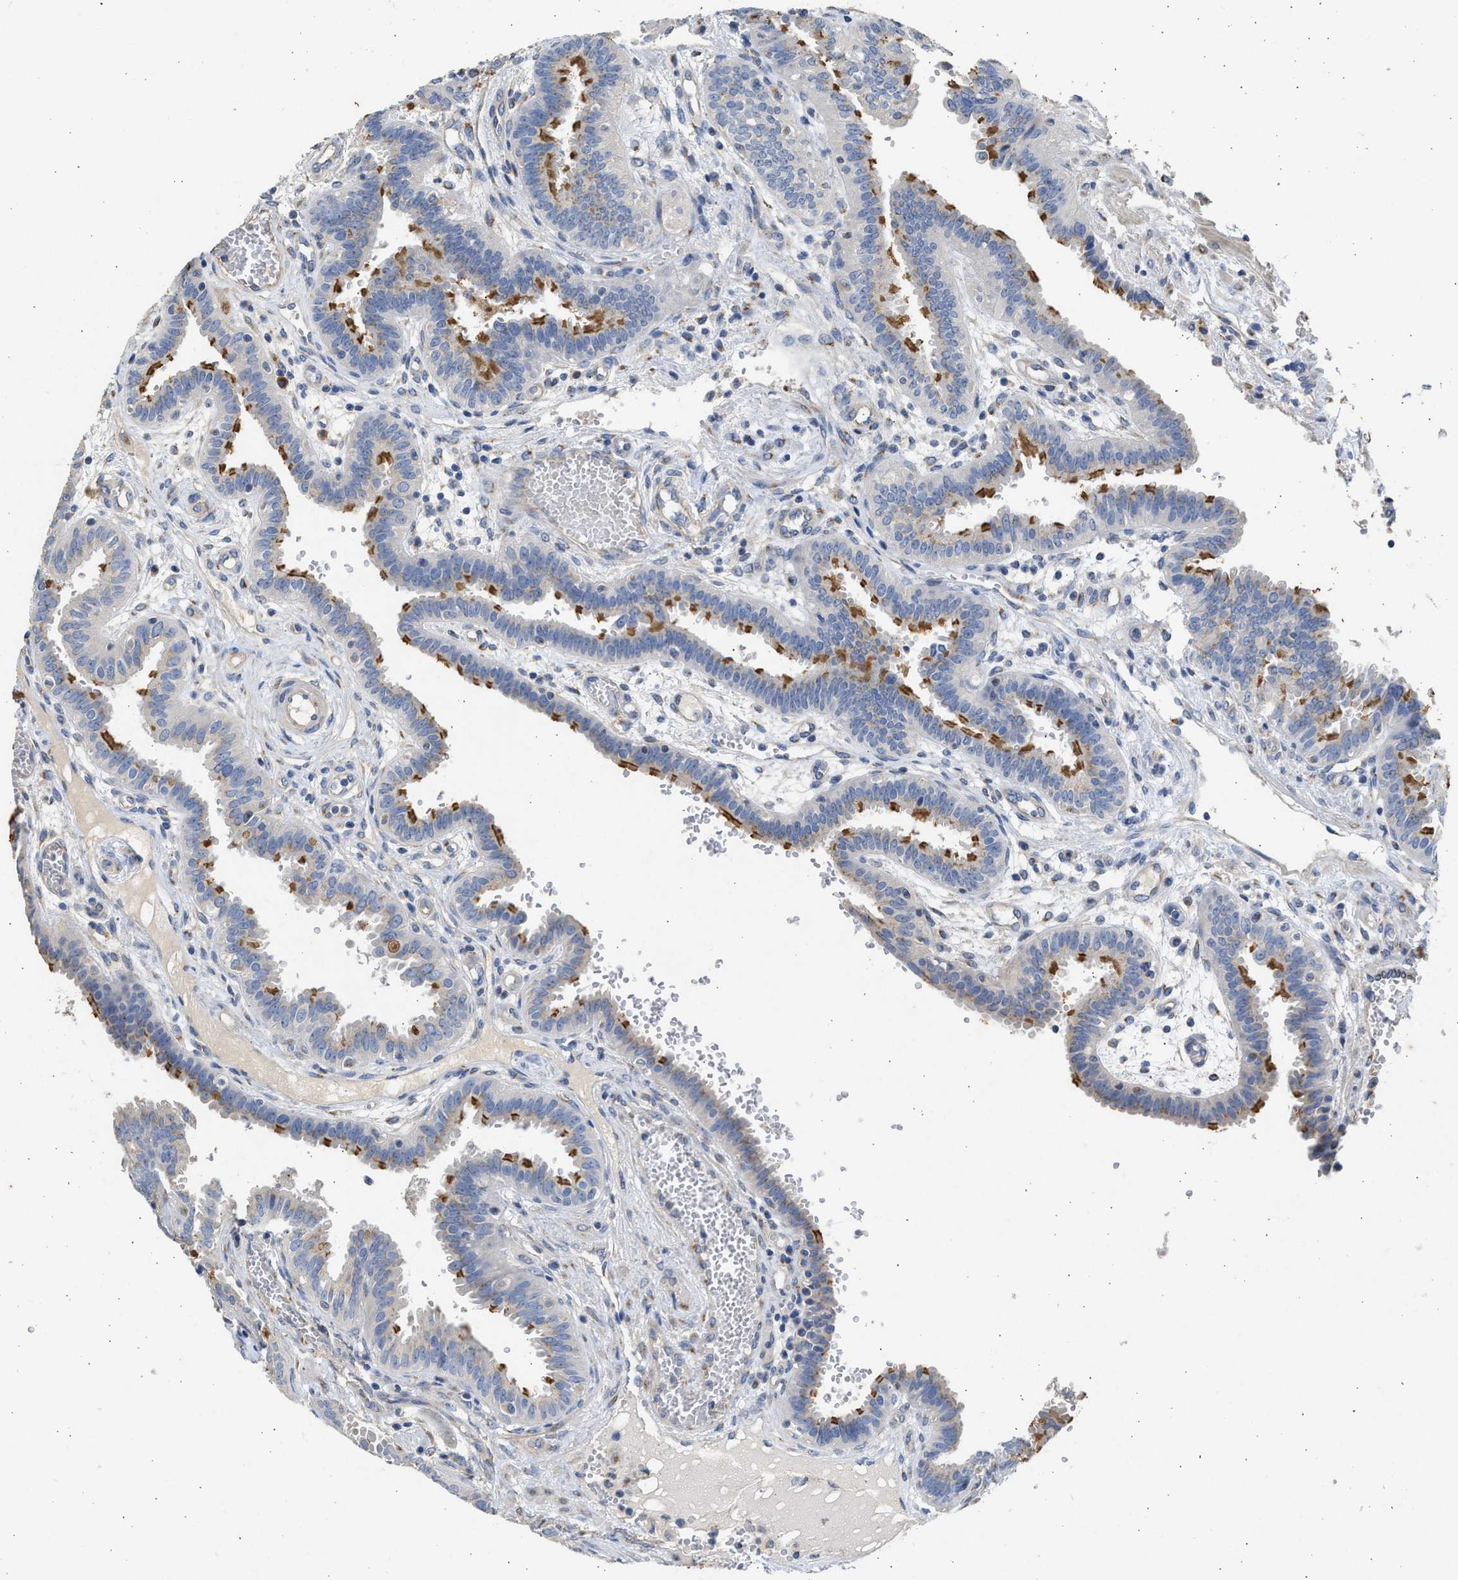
{"staining": {"intensity": "moderate", "quantity": "<25%", "location": "cytoplasmic/membranous"}, "tissue": "fallopian tube", "cell_type": "Glandular cells", "image_type": "normal", "snomed": [{"axis": "morphology", "description": "Normal tissue, NOS"}, {"axis": "topography", "description": "Fallopian tube"}, {"axis": "topography", "description": "Placenta"}], "caption": "Immunohistochemistry photomicrograph of benign fallopian tube: human fallopian tube stained using immunohistochemistry (IHC) exhibits low levels of moderate protein expression localized specifically in the cytoplasmic/membranous of glandular cells, appearing as a cytoplasmic/membranous brown color.", "gene": "IPO8", "patient": {"sex": "female", "age": 32}}